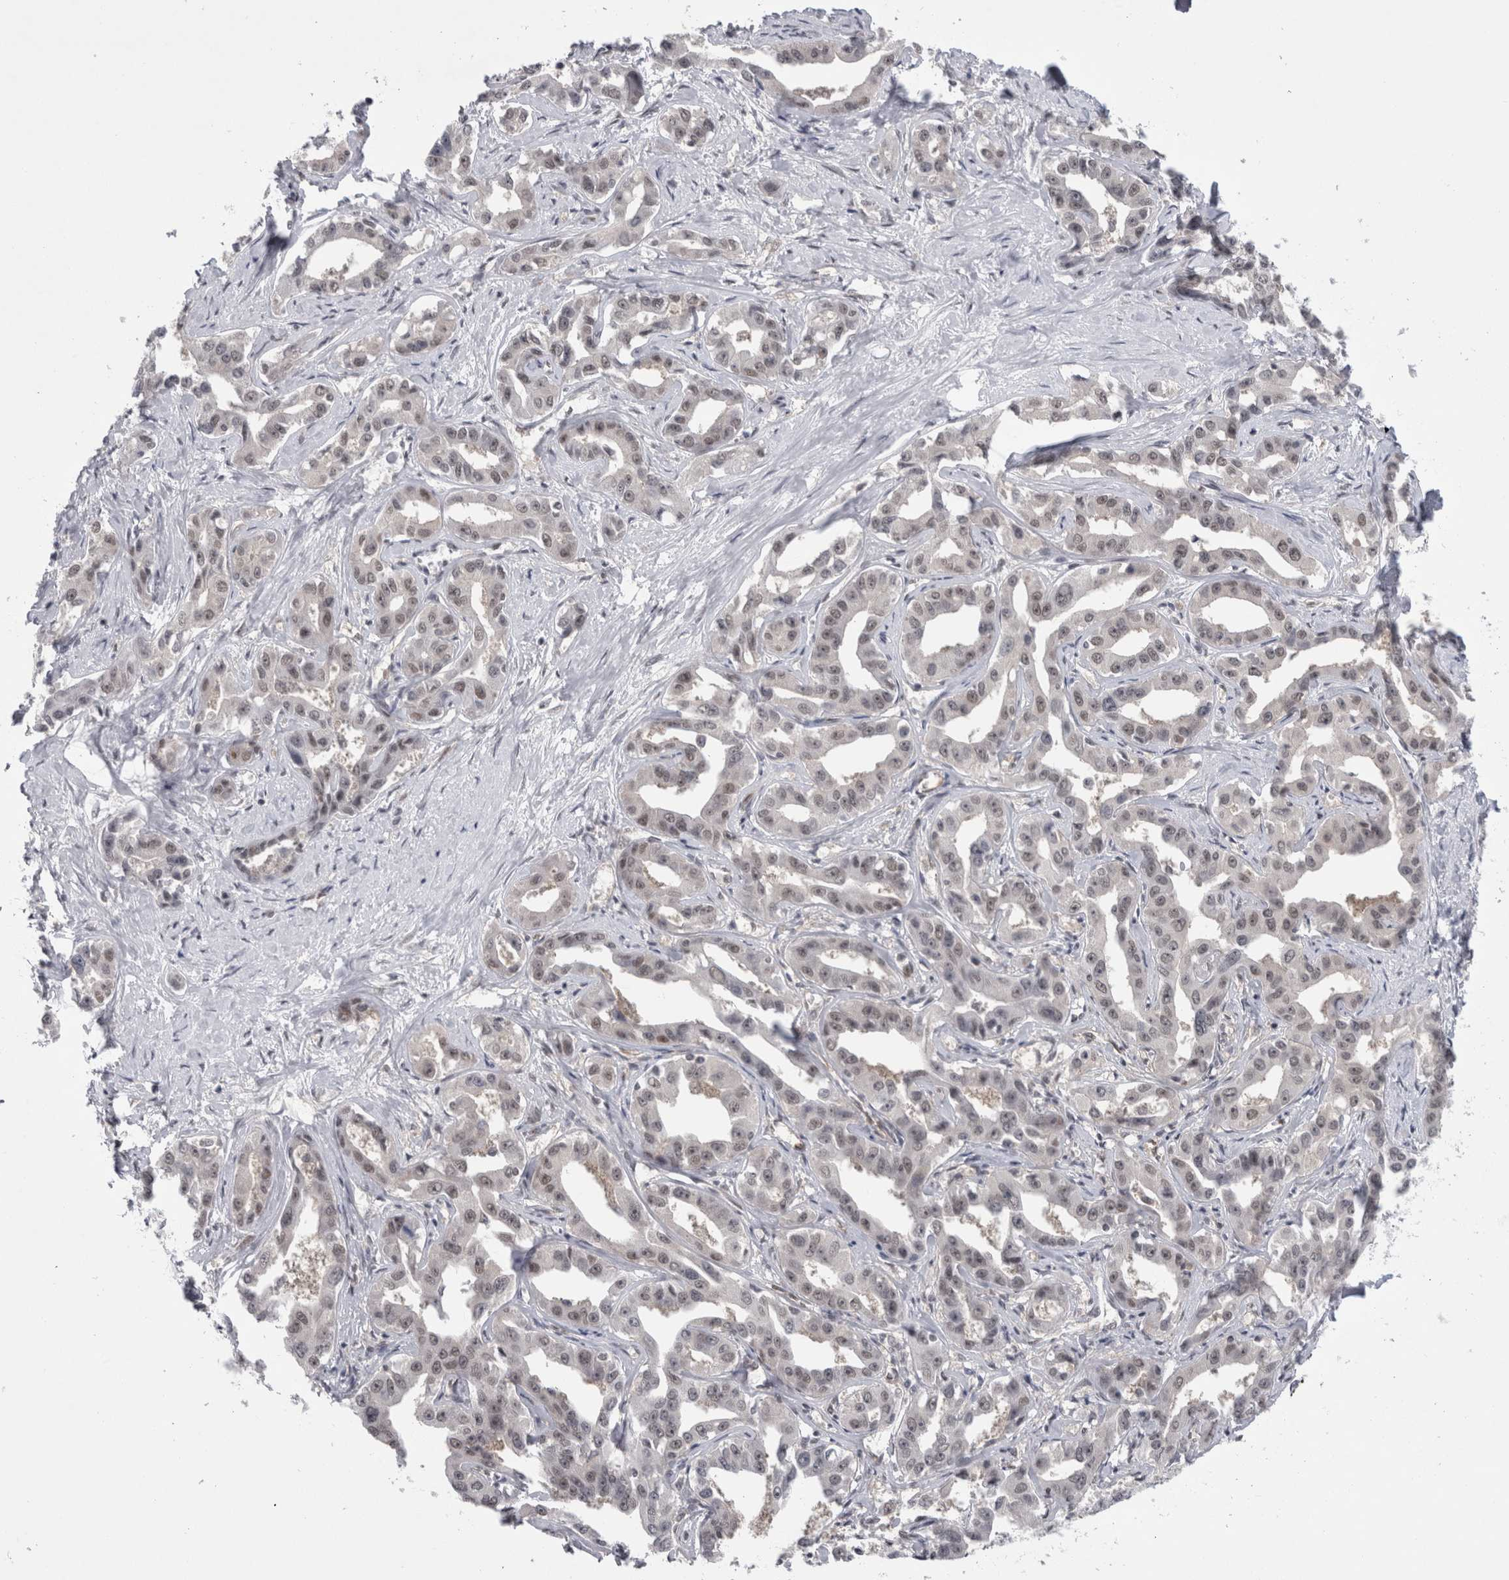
{"staining": {"intensity": "weak", "quantity": "25%-75%", "location": "nuclear"}, "tissue": "liver cancer", "cell_type": "Tumor cells", "image_type": "cancer", "snomed": [{"axis": "morphology", "description": "Cholangiocarcinoma"}, {"axis": "topography", "description": "Liver"}], "caption": "Protein analysis of liver cancer tissue demonstrates weak nuclear expression in about 25%-75% of tumor cells.", "gene": "PSMB2", "patient": {"sex": "male", "age": 59}}